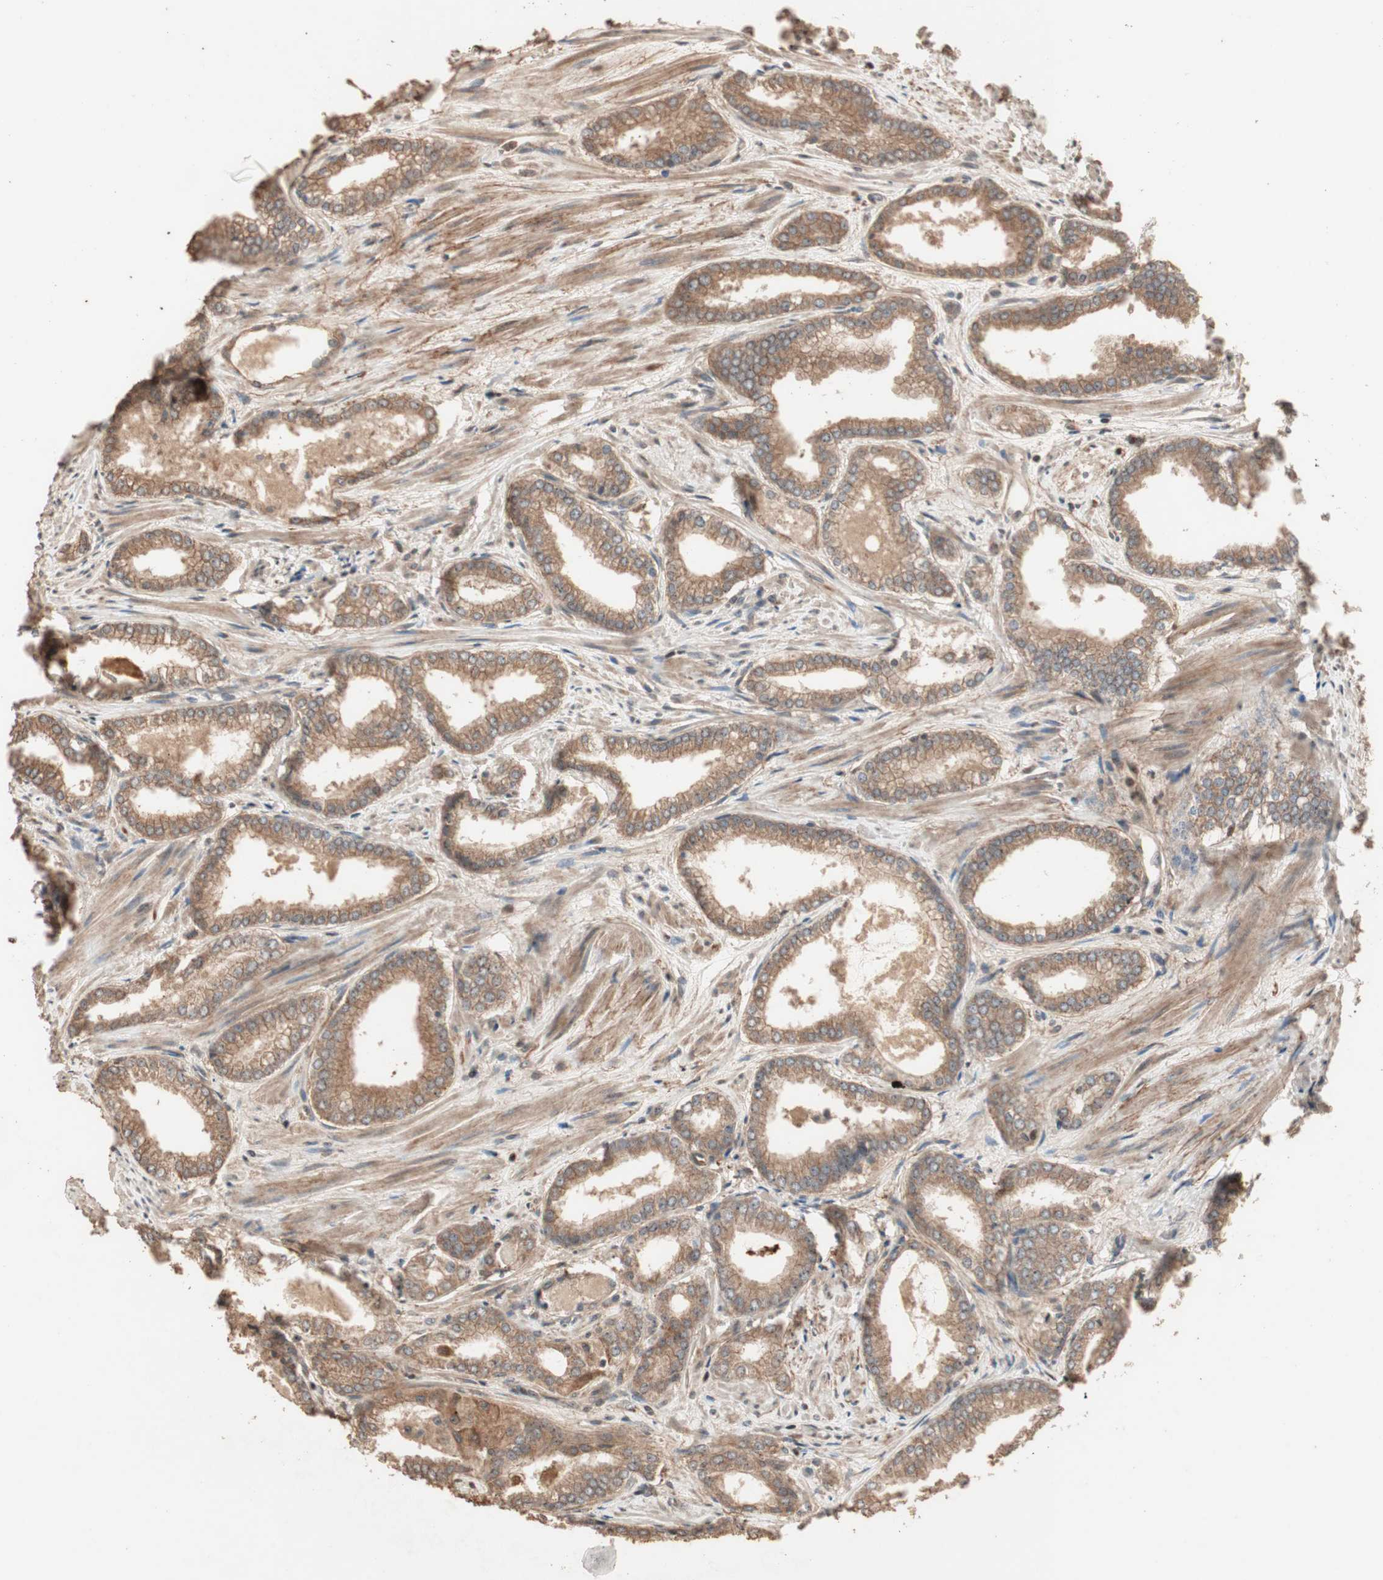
{"staining": {"intensity": "moderate", "quantity": ">75%", "location": "cytoplasmic/membranous"}, "tissue": "prostate cancer", "cell_type": "Tumor cells", "image_type": "cancer", "snomed": [{"axis": "morphology", "description": "Adenocarcinoma, Low grade"}, {"axis": "topography", "description": "Prostate"}], "caption": "About >75% of tumor cells in prostate cancer display moderate cytoplasmic/membranous protein expression as visualized by brown immunohistochemical staining.", "gene": "USP20", "patient": {"sex": "male", "age": 60}}